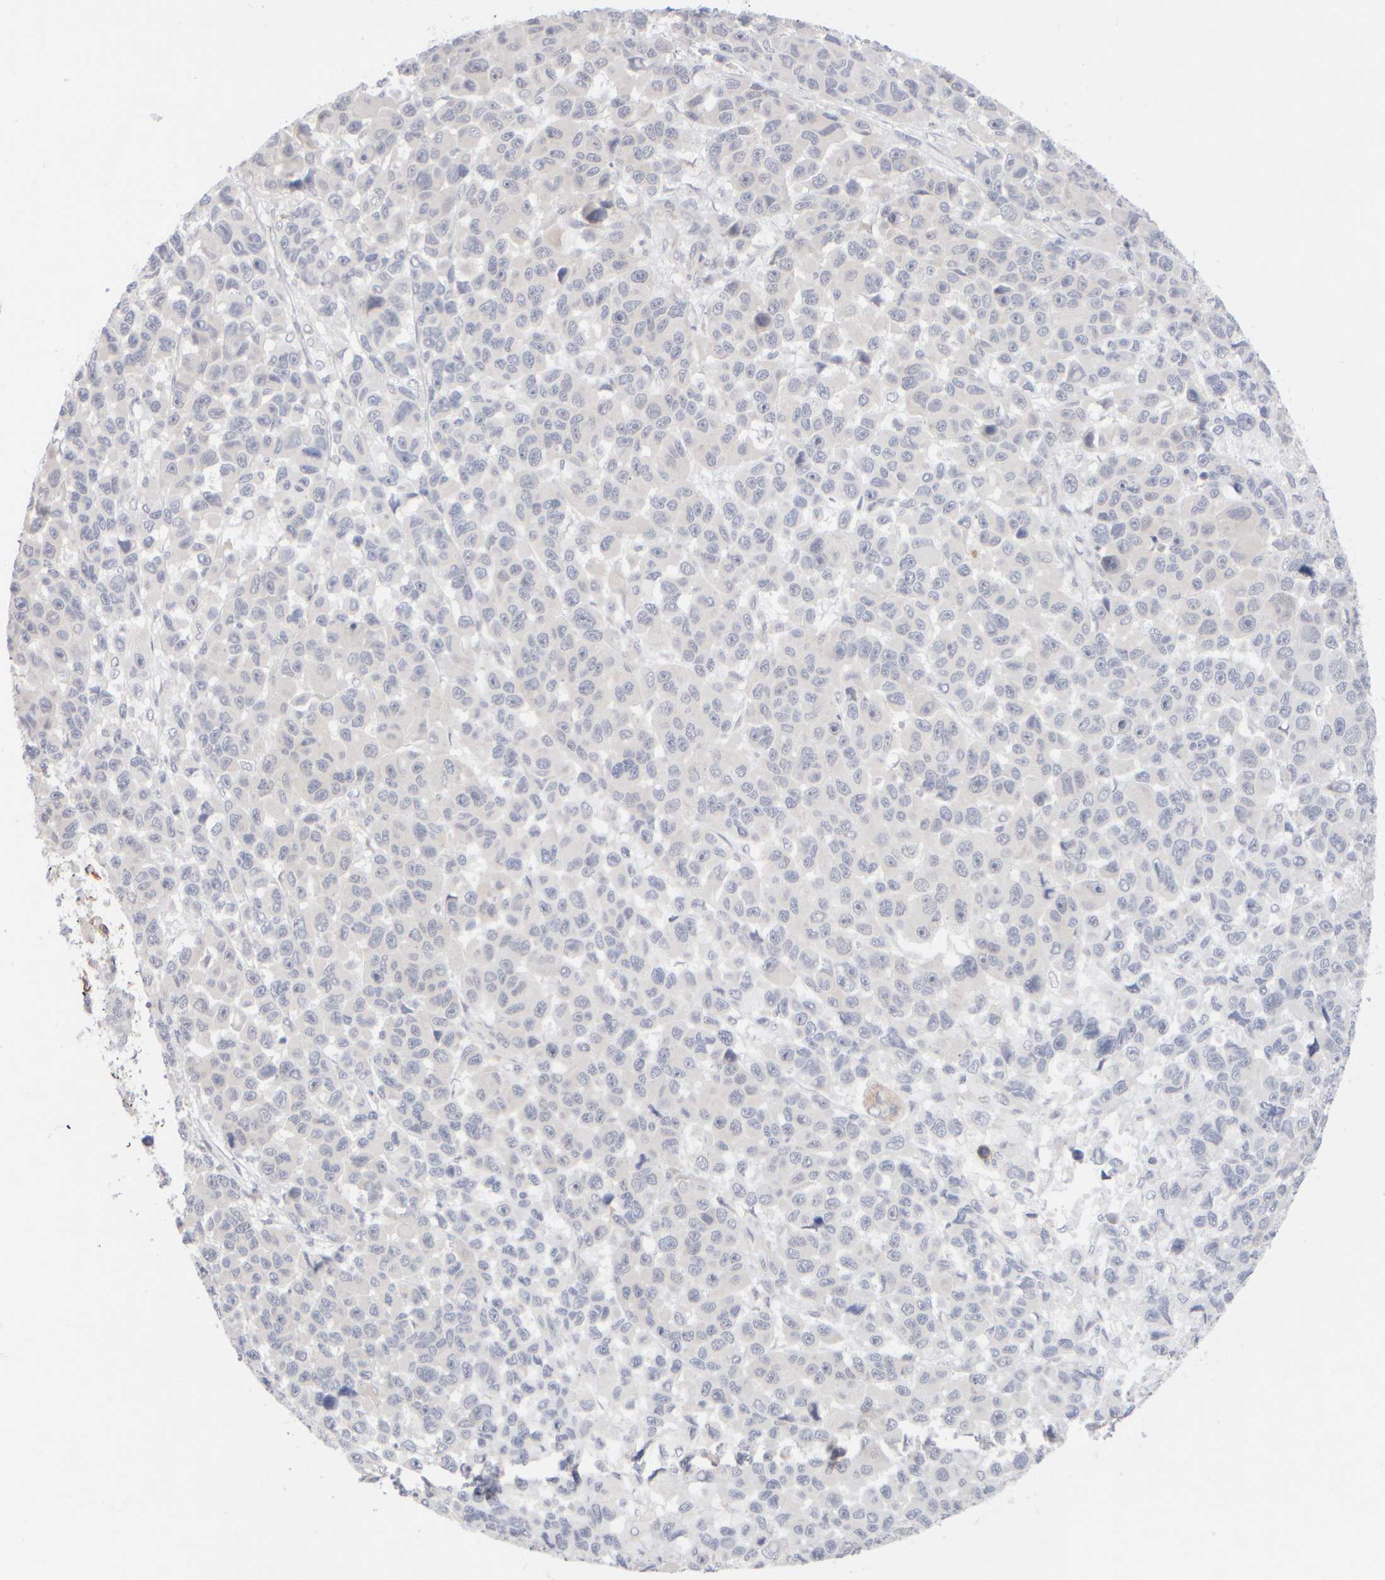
{"staining": {"intensity": "negative", "quantity": "none", "location": "none"}, "tissue": "melanoma", "cell_type": "Tumor cells", "image_type": "cancer", "snomed": [{"axis": "morphology", "description": "Malignant melanoma, NOS"}, {"axis": "topography", "description": "Skin"}], "caption": "IHC of melanoma reveals no expression in tumor cells.", "gene": "GOPC", "patient": {"sex": "male", "age": 53}}